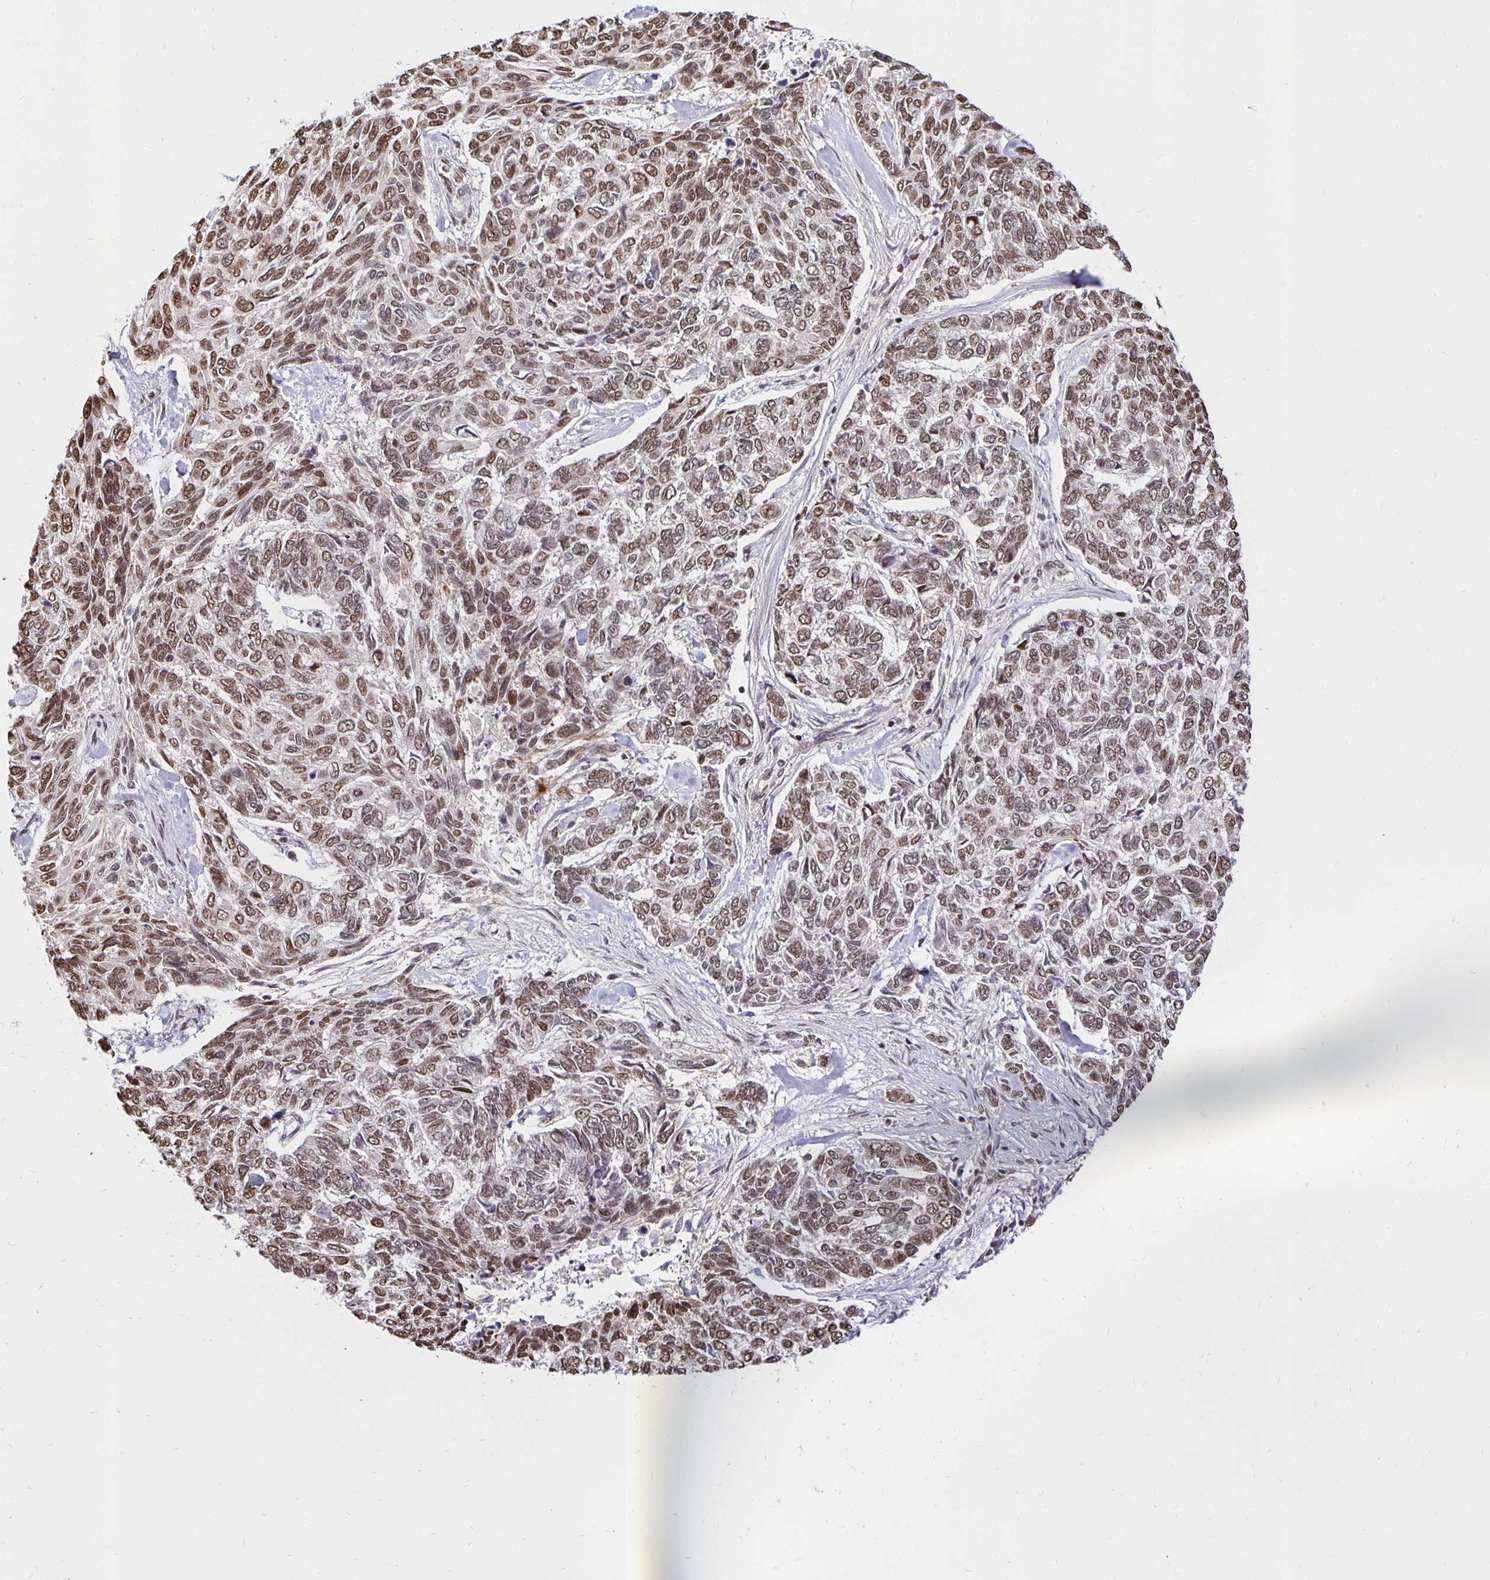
{"staining": {"intensity": "moderate", "quantity": ">75%", "location": "nuclear"}, "tissue": "skin cancer", "cell_type": "Tumor cells", "image_type": "cancer", "snomed": [{"axis": "morphology", "description": "Basal cell carcinoma"}, {"axis": "topography", "description": "Skin"}], "caption": "Brown immunohistochemical staining in human basal cell carcinoma (skin) reveals moderate nuclear staining in approximately >75% of tumor cells.", "gene": "ZNF579", "patient": {"sex": "female", "age": 65}}